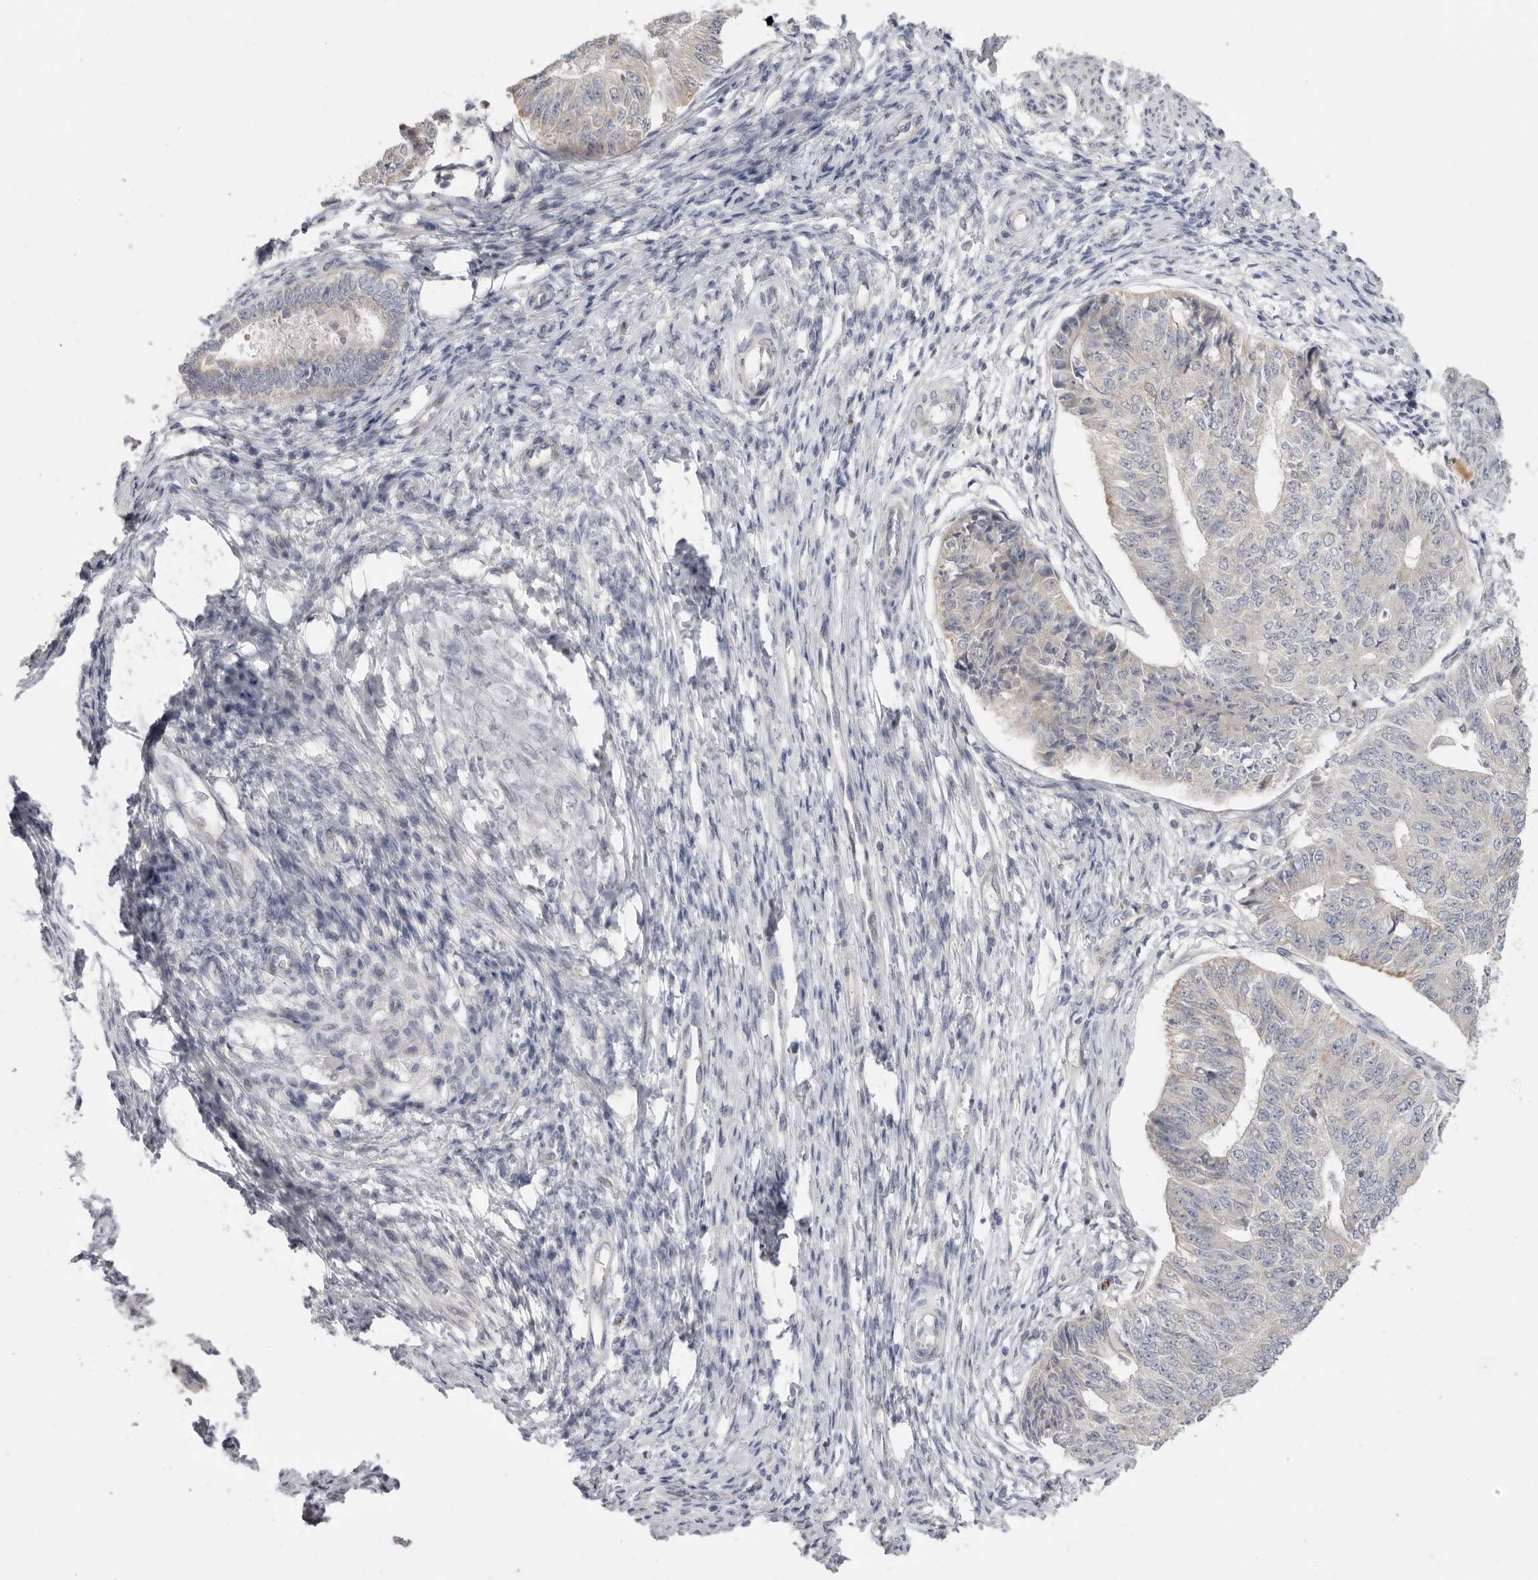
{"staining": {"intensity": "negative", "quantity": "none", "location": "none"}, "tissue": "endometrial cancer", "cell_type": "Tumor cells", "image_type": "cancer", "snomed": [{"axis": "morphology", "description": "Adenocarcinoma, NOS"}, {"axis": "topography", "description": "Endometrium"}], "caption": "This histopathology image is of adenocarcinoma (endometrial) stained with immunohistochemistry to label a protein in brown with the nuclei are counter-stained blue. There is no staining in tumor cells. (IHC, brightfield microscopy, high magnification).", "gene": "XIRP1", "patient": {"sex": "female", "age": 32}}